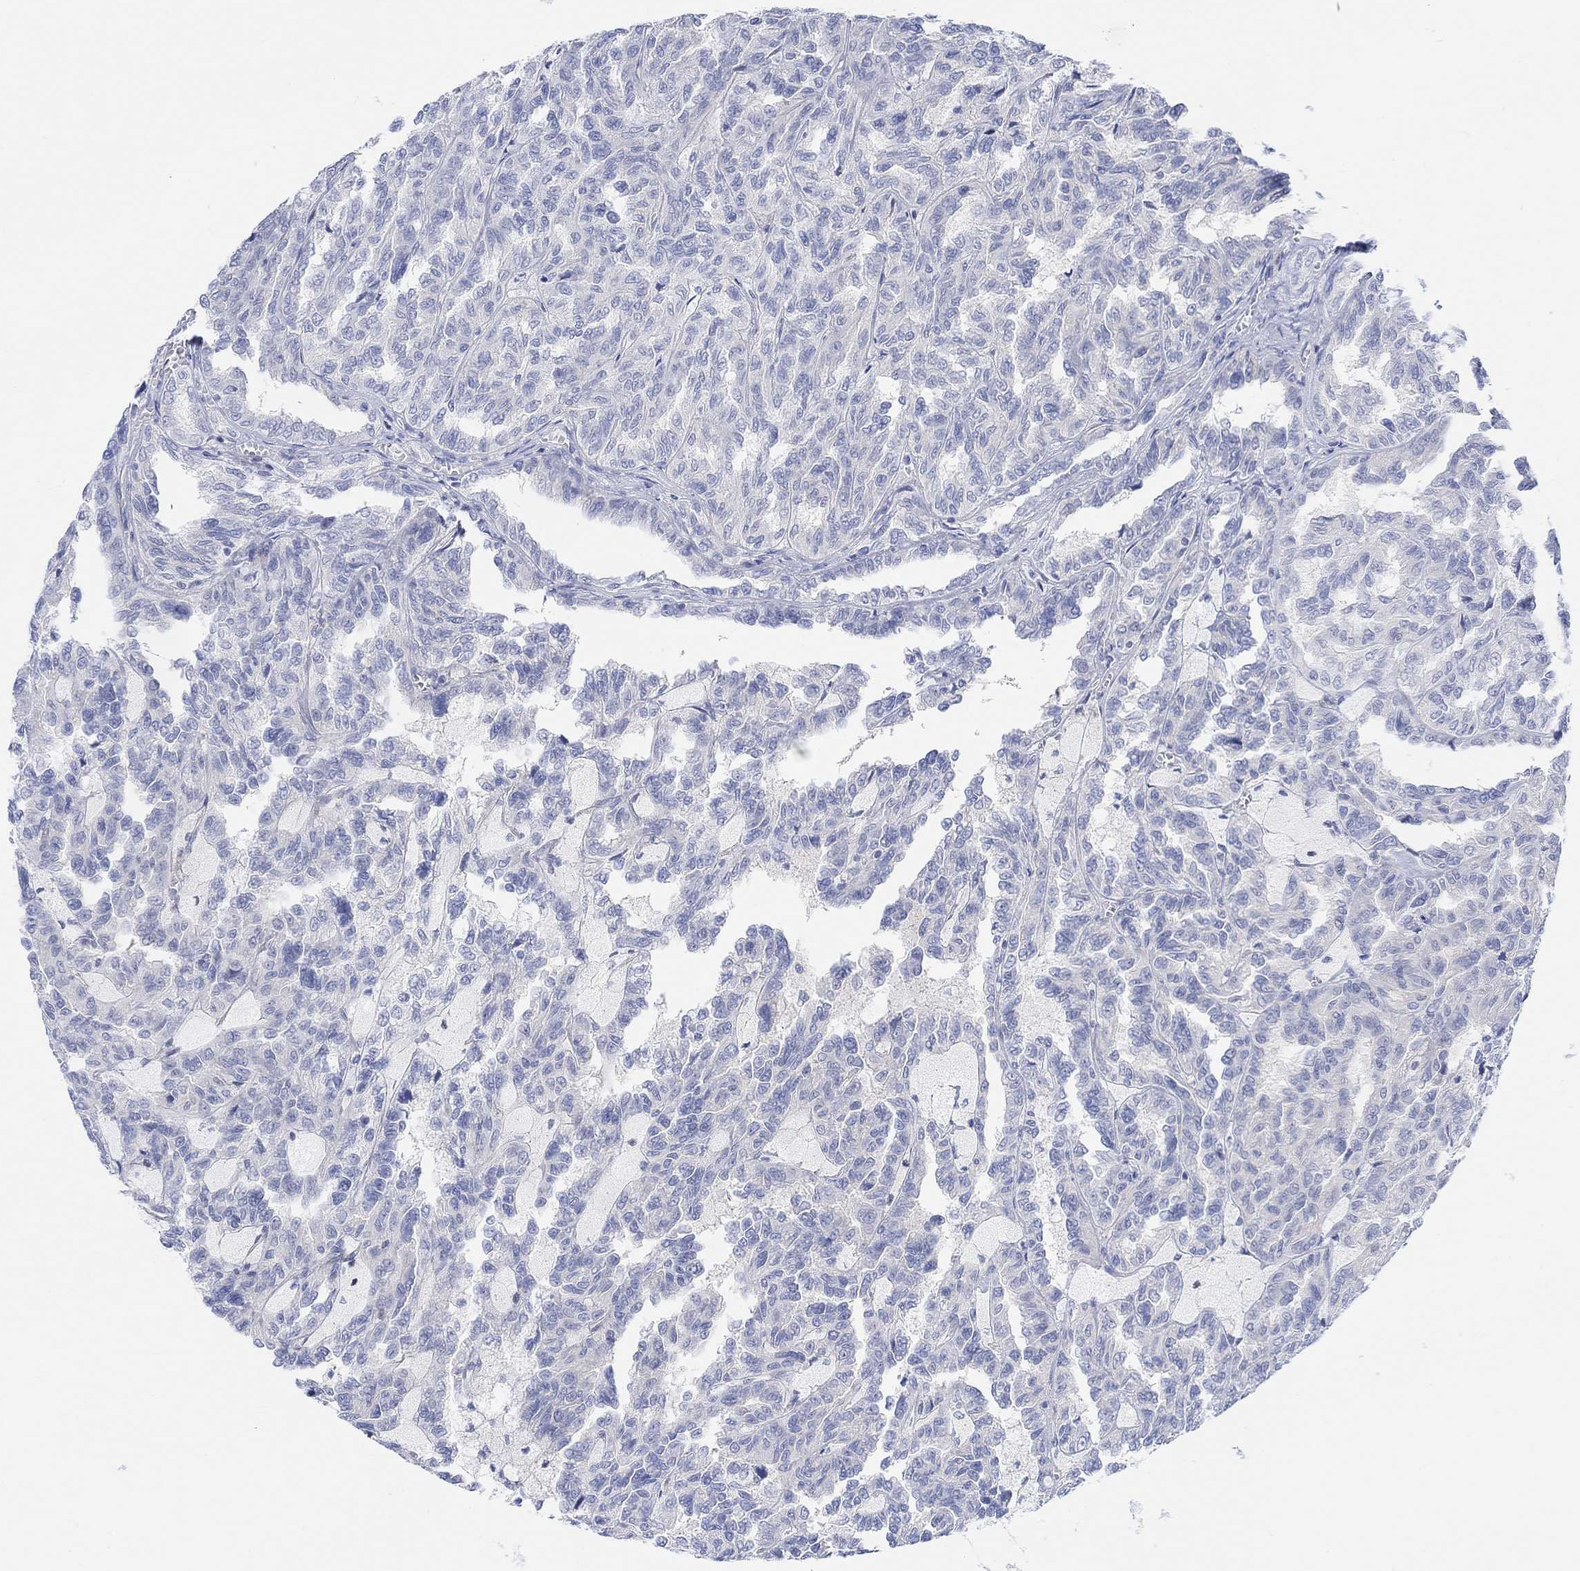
{"staining": {"intensity": "negative", "quantity": "none", "location": "none"}, "tissue": "renal cancer", "cell_type": "Tumor cells", "image_type": "cancer", "snomed": [{"axis": "morphology", "description": "Adenocarcinoma, NOS"}, {"axis": "topography", "description": "Kidney"}], "caption": "Immunohistochemistry (IHC) of renal cancer exhibits no expression in tumor cells.", "gene": "TLDC2", "patient": {"sex": "male", "age": 79}}